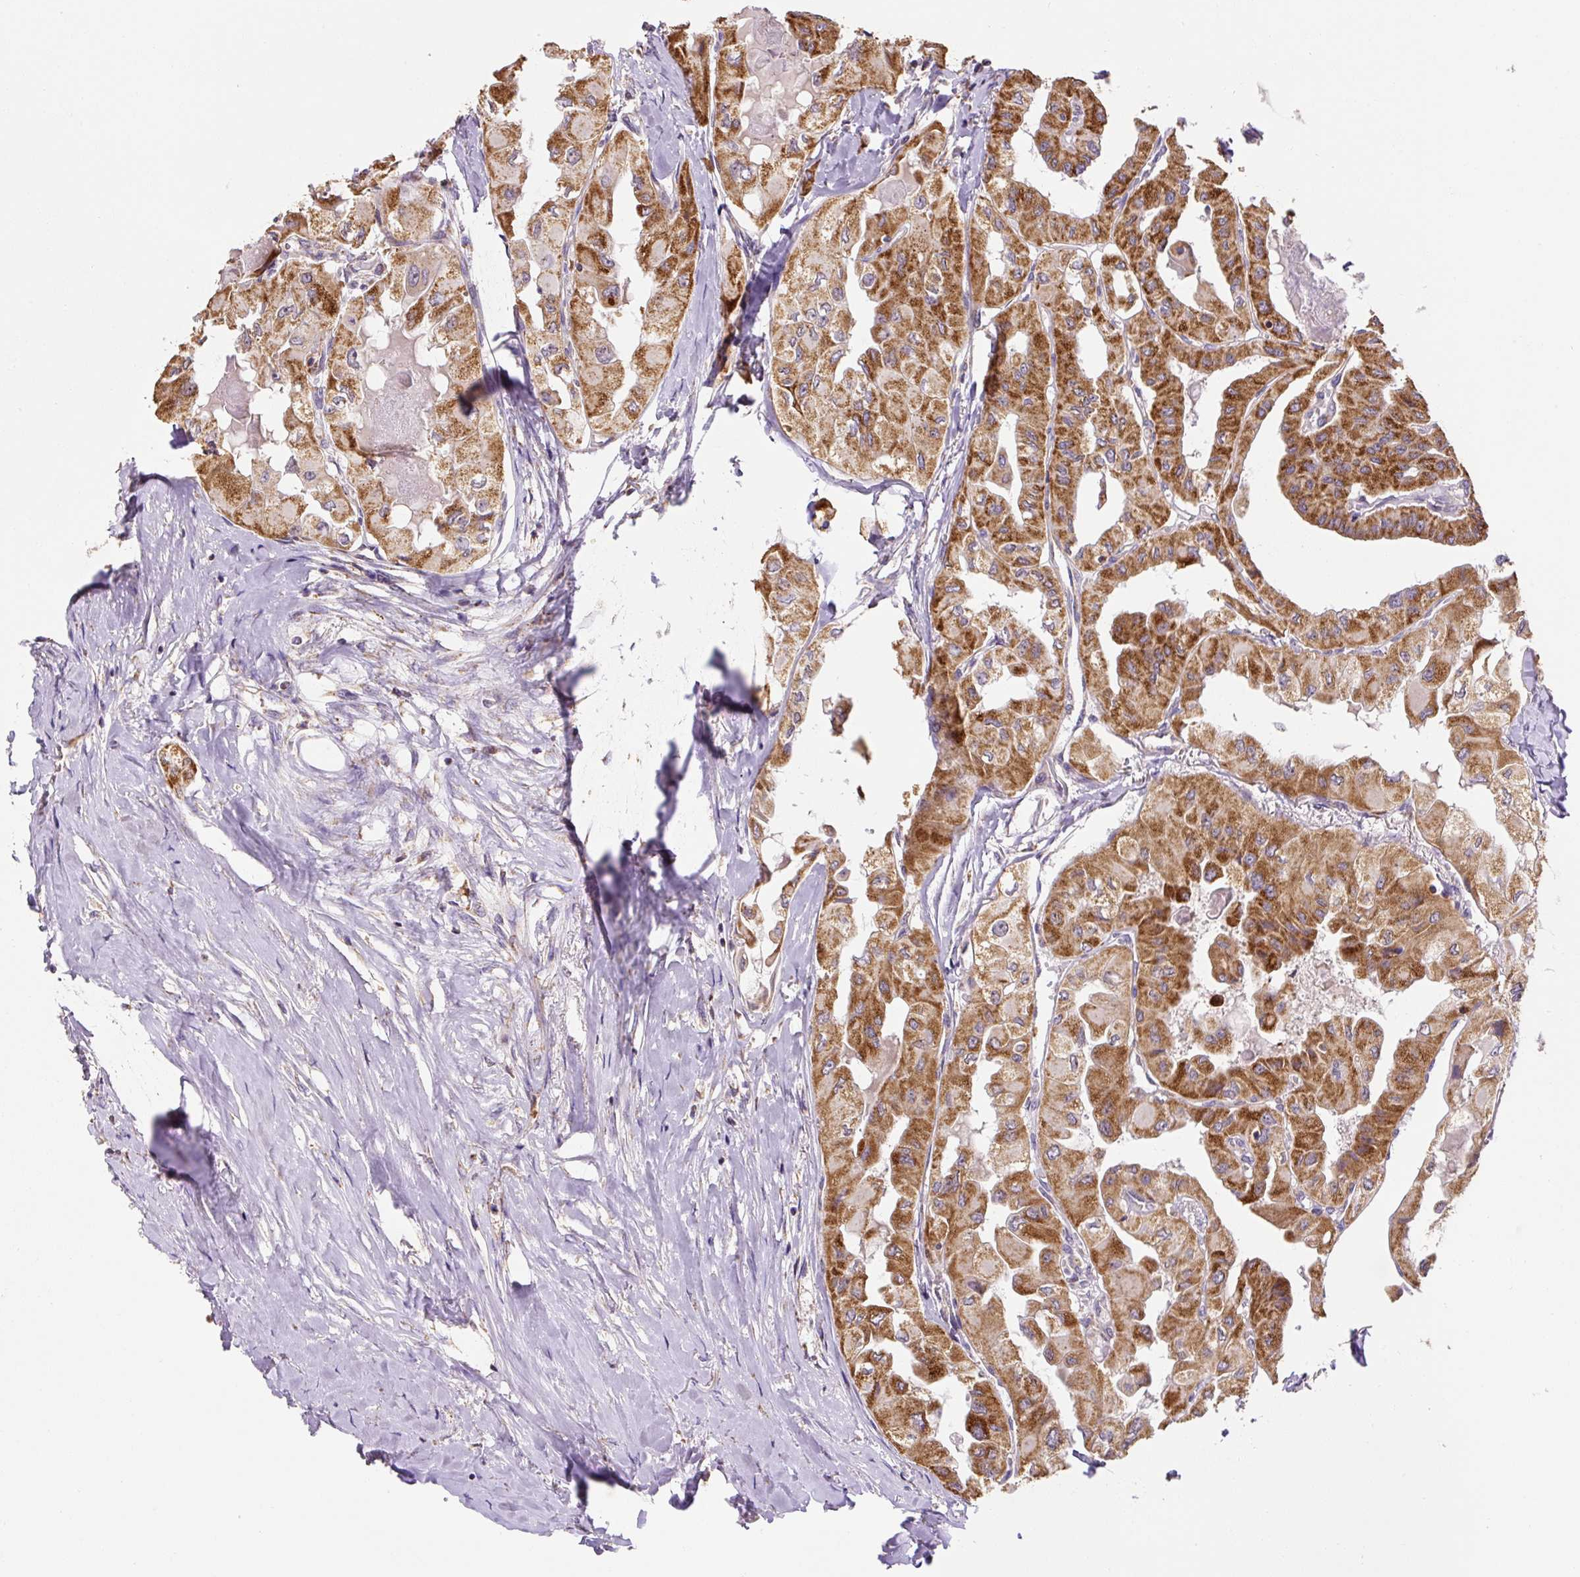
{"staining": {"intensity": "strong", "quantity": ">75%", "location": "cytoplasmic/membranous"}, "tissue": "thyroid cancer", "cell_type": "Tumor cells", "image_type": "cancer", "snomed": [{"axis": "morphology", "description": "Normal tissue, NOS"}, {"axis": "morphology", "description": "Papillary adenocarcinoma, NOS"}, {"axis": "topography", "description": "Thyroid gland"}], "caption": "Protein staining exhibits strong cytoplasmic/membranous expression in approximately >75% of tumor cells in thyroid papillary adenocarcinoma.", "gene": "MFSD9", "patient": {"sex": "female", "age": 59}}